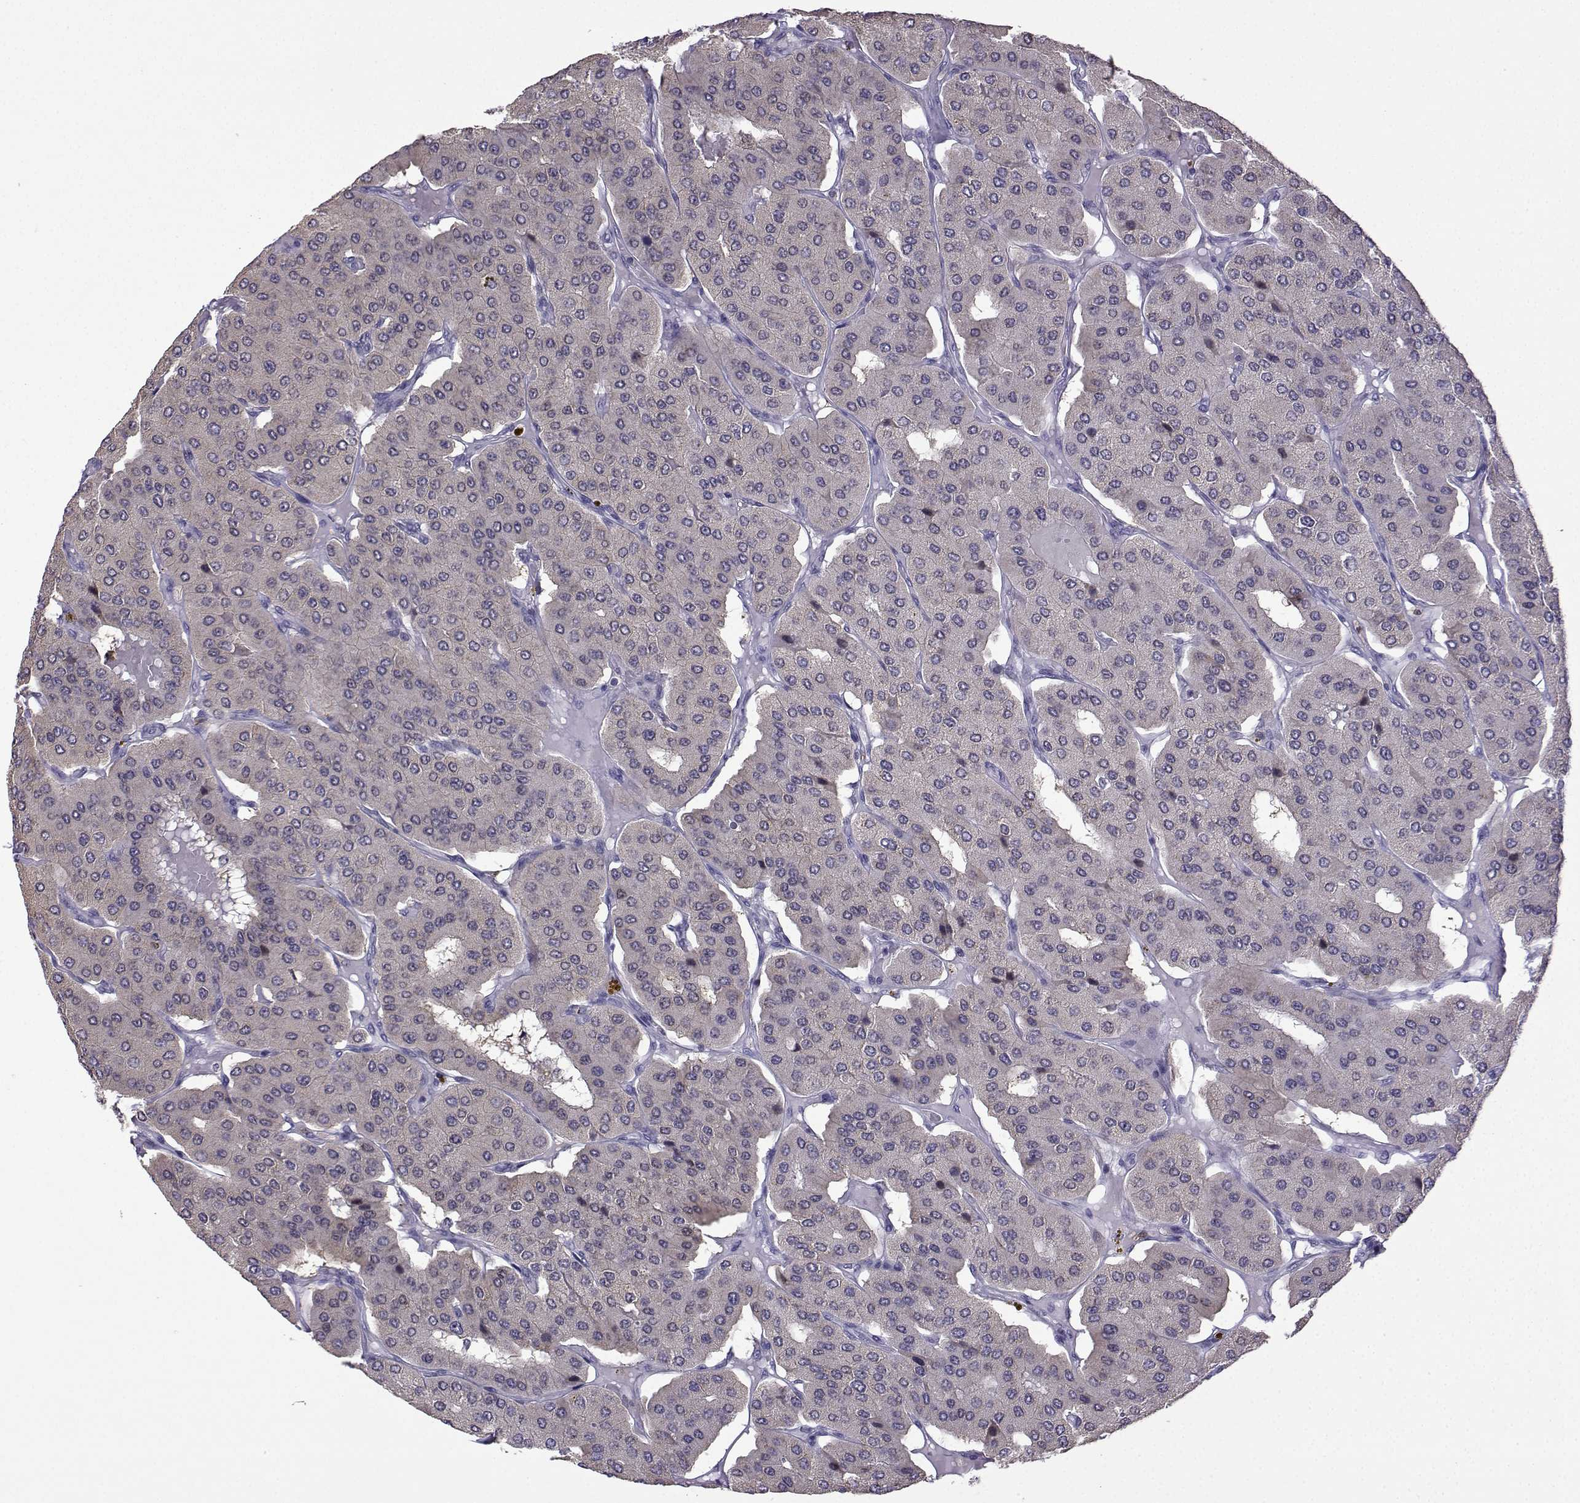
{"staining": {"intensity": "strong", "quantity": "<25%", "location": "cytoplasmic/membranous,nuclear"}, "tissue": "parathyroid gland", "cell_type": "Glandular cells", "image_type": "normal", "snomed": [{"axis": "morphology", "description": "Normal tissue, NOS"}, {"axis": "morphology", "description": "Adenoma, NOS"}, {"axis": "topography", "description": "Parathyroid gland"}], "caption": "Immunohistochemical staining of normal parathyroid gland exhibits medium levels of strong cytoplasmic/membranous,nuclear positivity in approximately <25% of glandular cells. (DAB IHC, brown staining for protein, blue staining for nuclei).", "gene": "HTR7", "patient": {"sex": "female", "age": 86}}